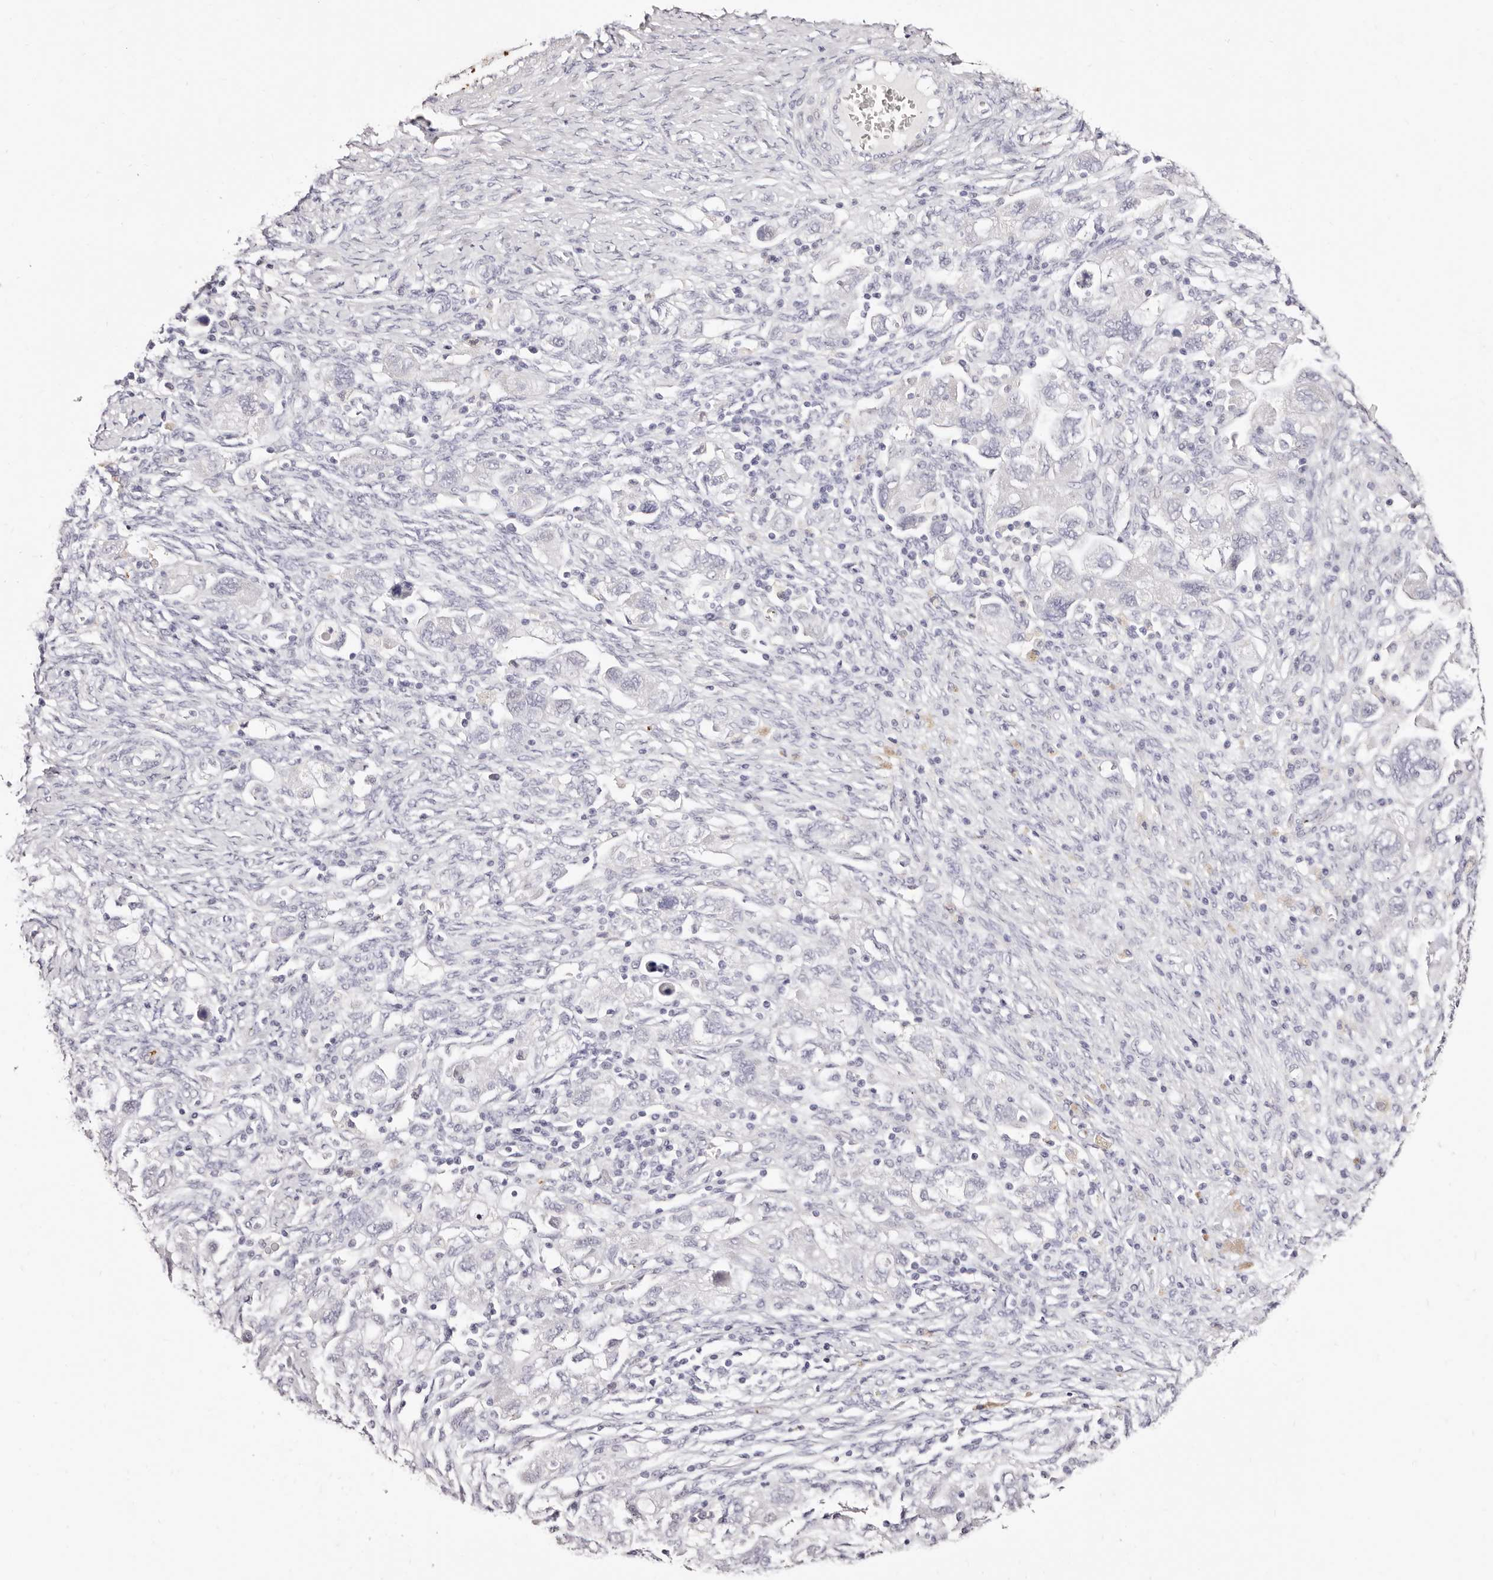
{"staining": {"intensity": "negative", "quantity": "none", "location": "none"}, "tissue": "ovarian cancer", "cell_type": "Tumor cells", "image_type": "cancer", "snomed": [{"axis": "morphology", "description": "Carcinoma, NOS"}, {"axis": "morphology", "description": "Cystadenocarcinoma, serous, NOS"}, {"axis": "topography", "description": "Ovary"}], "caption": "Immunohistochemistry (IHC) micrograph of human serous cystadenocarcinoma (ovarian) stained for a protein (brown), which displays no staining in tumor cells. (Immunohistochemistry, brightfield microscopy, high magnification).", "gene": "PF4", "patient": {"sex": "female", "age": 69}}